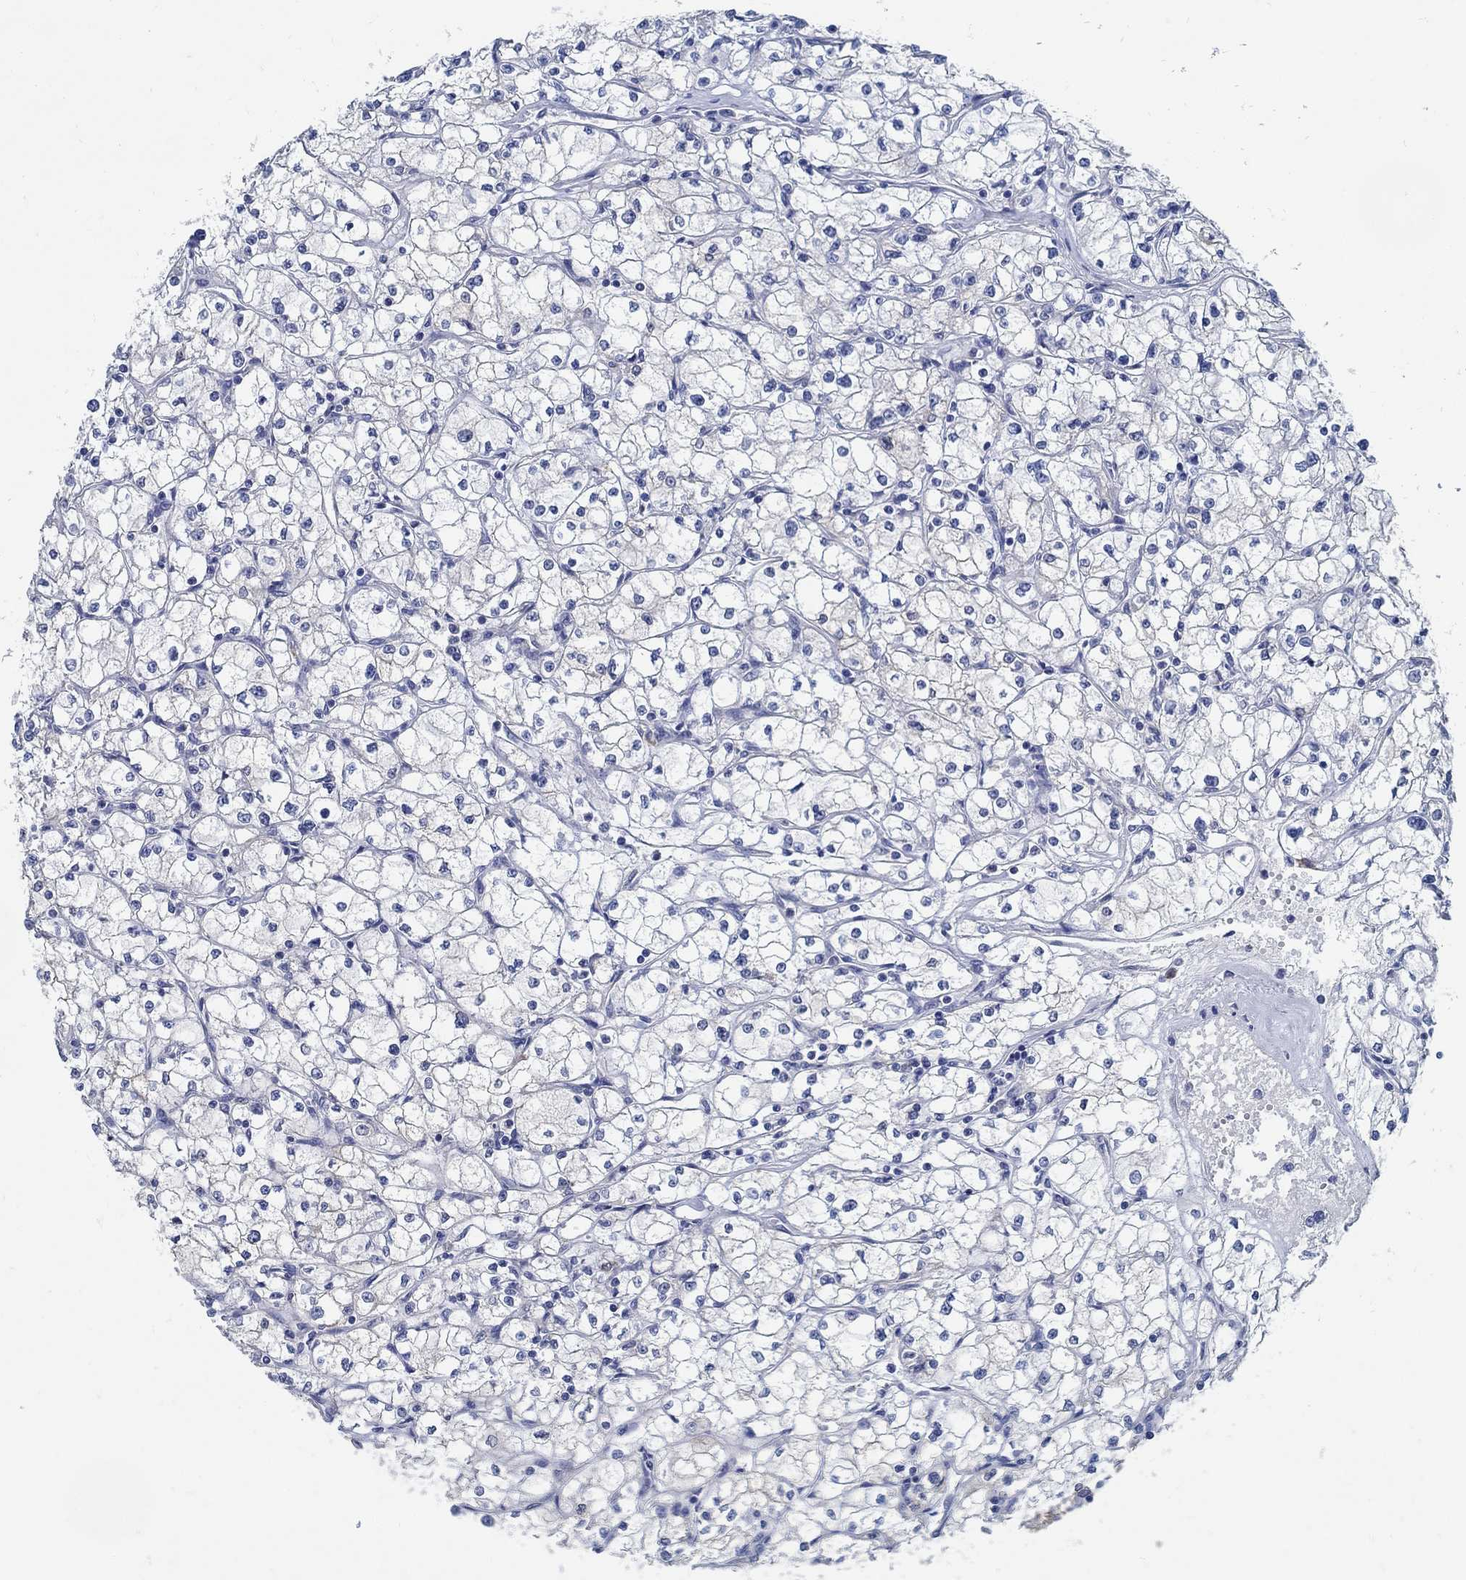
{"staining": {"intensity": "weak", "quantity": "<25%", "location": "cytoplasmic/membranous"}, "tissue": "renal cancer", "cell_type": "Tumor cells", "image_type": "cancer", "snomed": [{"axis": "morphology", "description": "Adenocarcinoma, NOS"}, {"axis": "topography", "description": "Kidney"}], "caption": "Renal adenocarcinoma was stained to show a protein in brown. There is no significant staining in tumor cells.", "gene": "PCDH11X", "patient": {"sex": "male", "age": 67}}